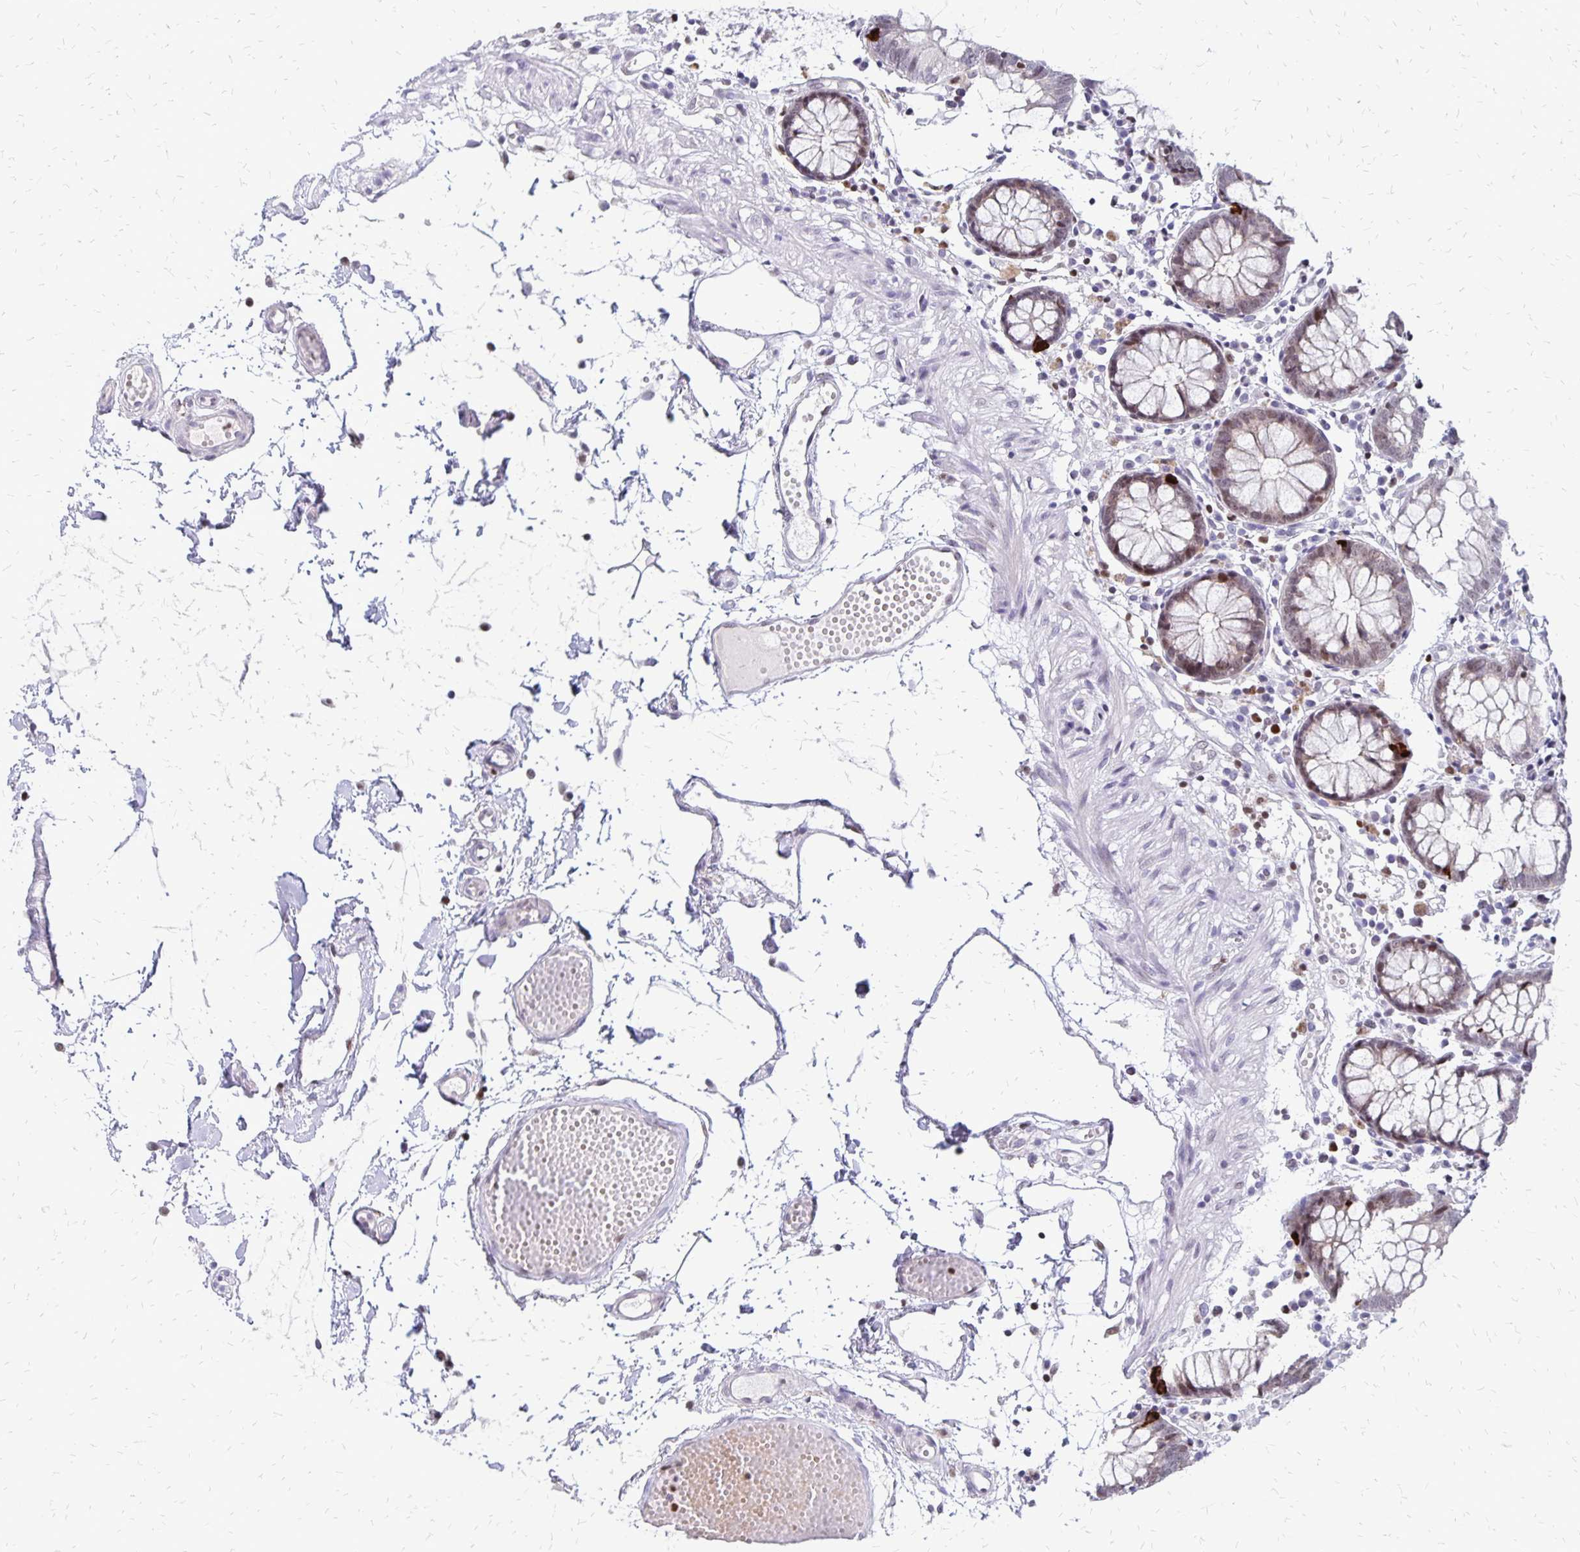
{"staining": {"intensity": "negative", "quantity": "none", "location": "none"}, "tissue": "colon", "cell_type": "Endothelial cells", "image_type": "normal", "snomed": [{"axis": "morphology", "description": "Normal tissue, NOS"}, {"axis": "morphology", "description": "Adenocarcinoma, NOS"}, {"axis": "topography", "description": "Colon"}], "caption": "Immunohistochemistry (IHC) micrograph of benign human colon stained for a protein (brown), which exhibits no staining in endothelial cells. (DAB (3,3'-diaminobenzidine) immunohistochemistry (IHC), high magnification).", "gene": "DCK", "patient": {"sex": "male", "age": 83}}